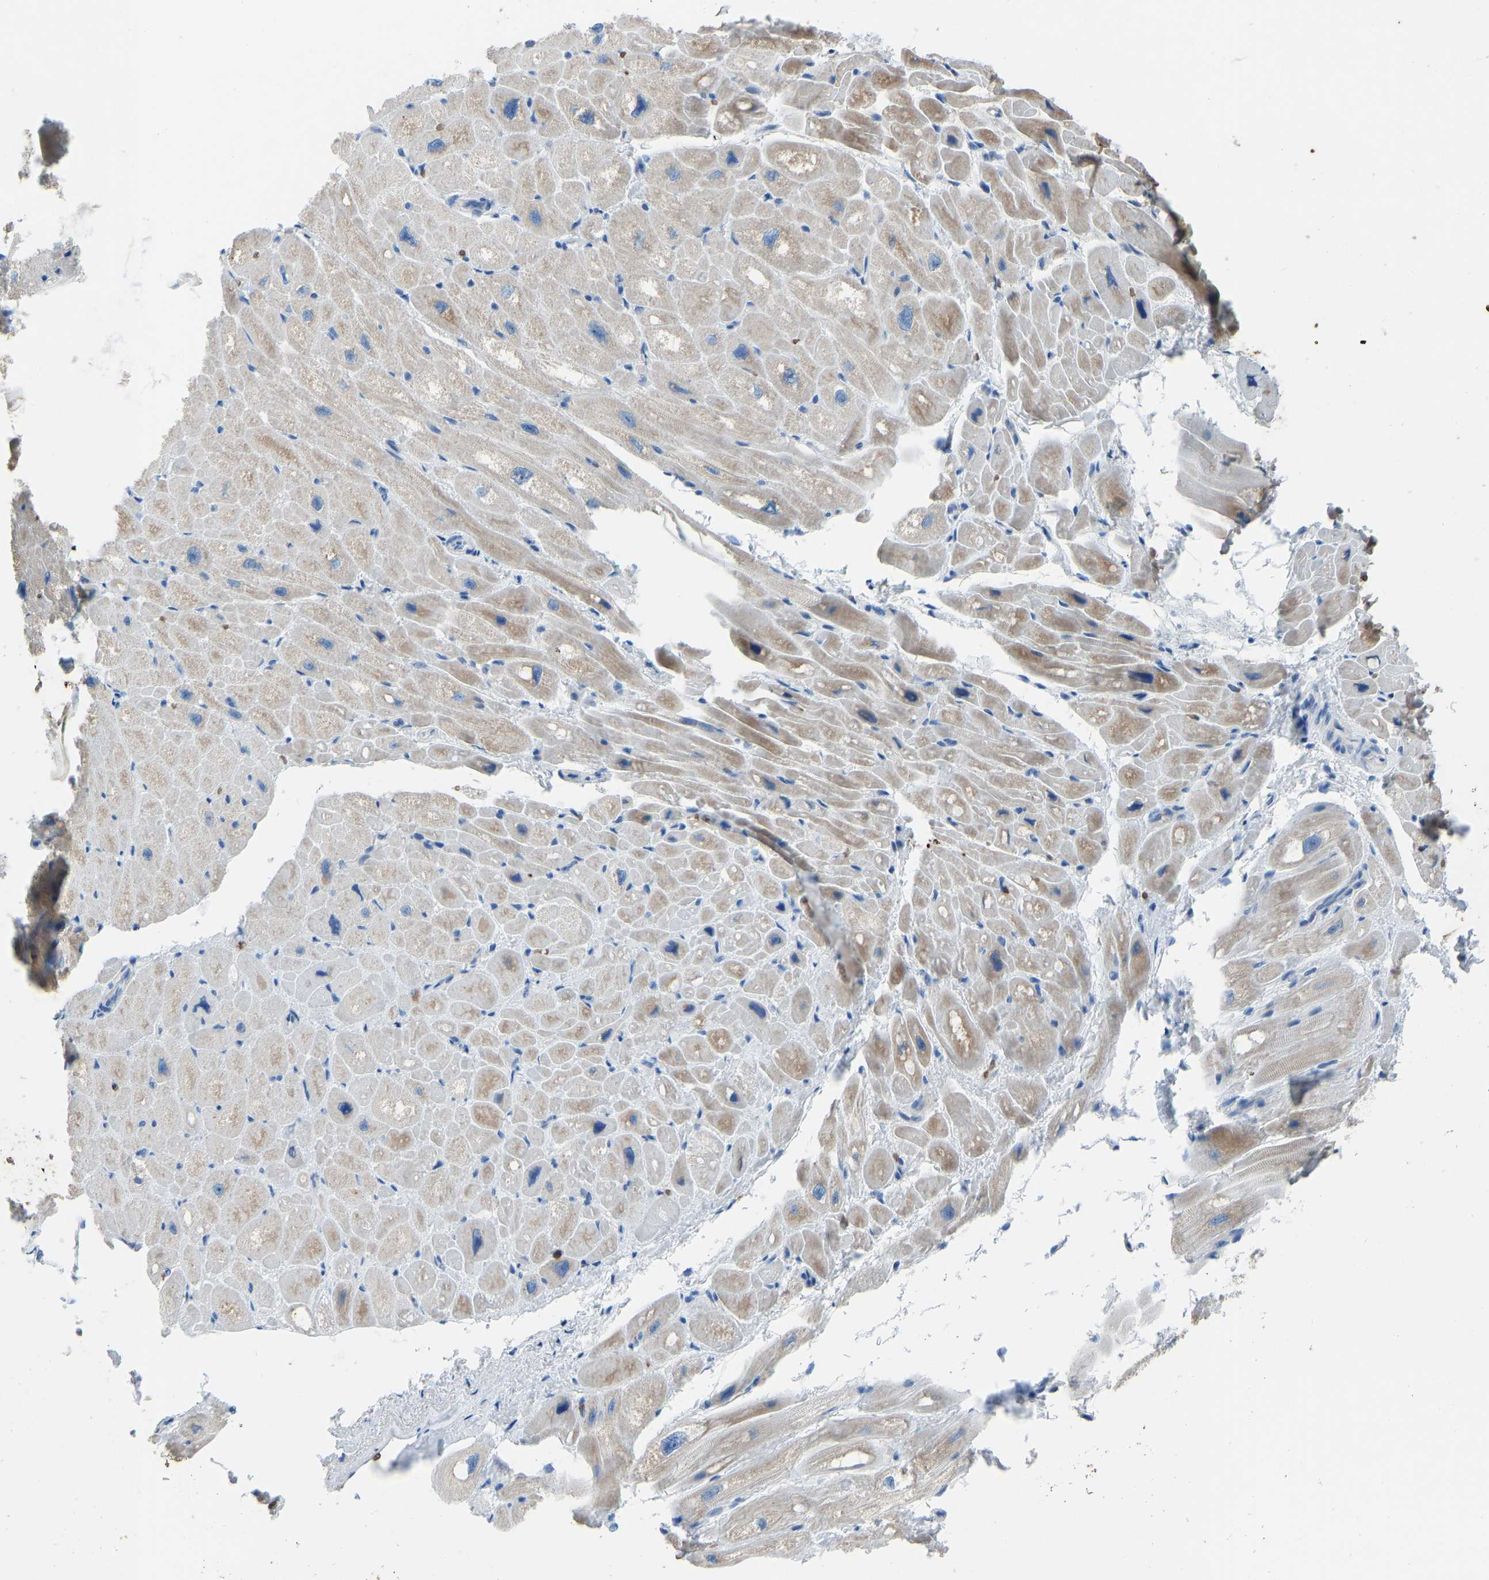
{"staining": {"intensity": "weak", "quantity": ">75%", "location": "cytoplasmic/membranous"}, "tissue": "heart muscle", "cell_type": "Cardiomyocytes", "image_type": "normal", "snomed": [{"axis": "morphology", "description": "Normal tissue, NOS"}, {"axis": "topography", "description": "Heart"}], "caption": "Protein staining reveals weak cytoplasmic/membranous expression in about >75% of cardiomyocytes in unremarkable heart muscle.", "gene": "PIGS", "patient": {"sex": "male", "age": 49}}